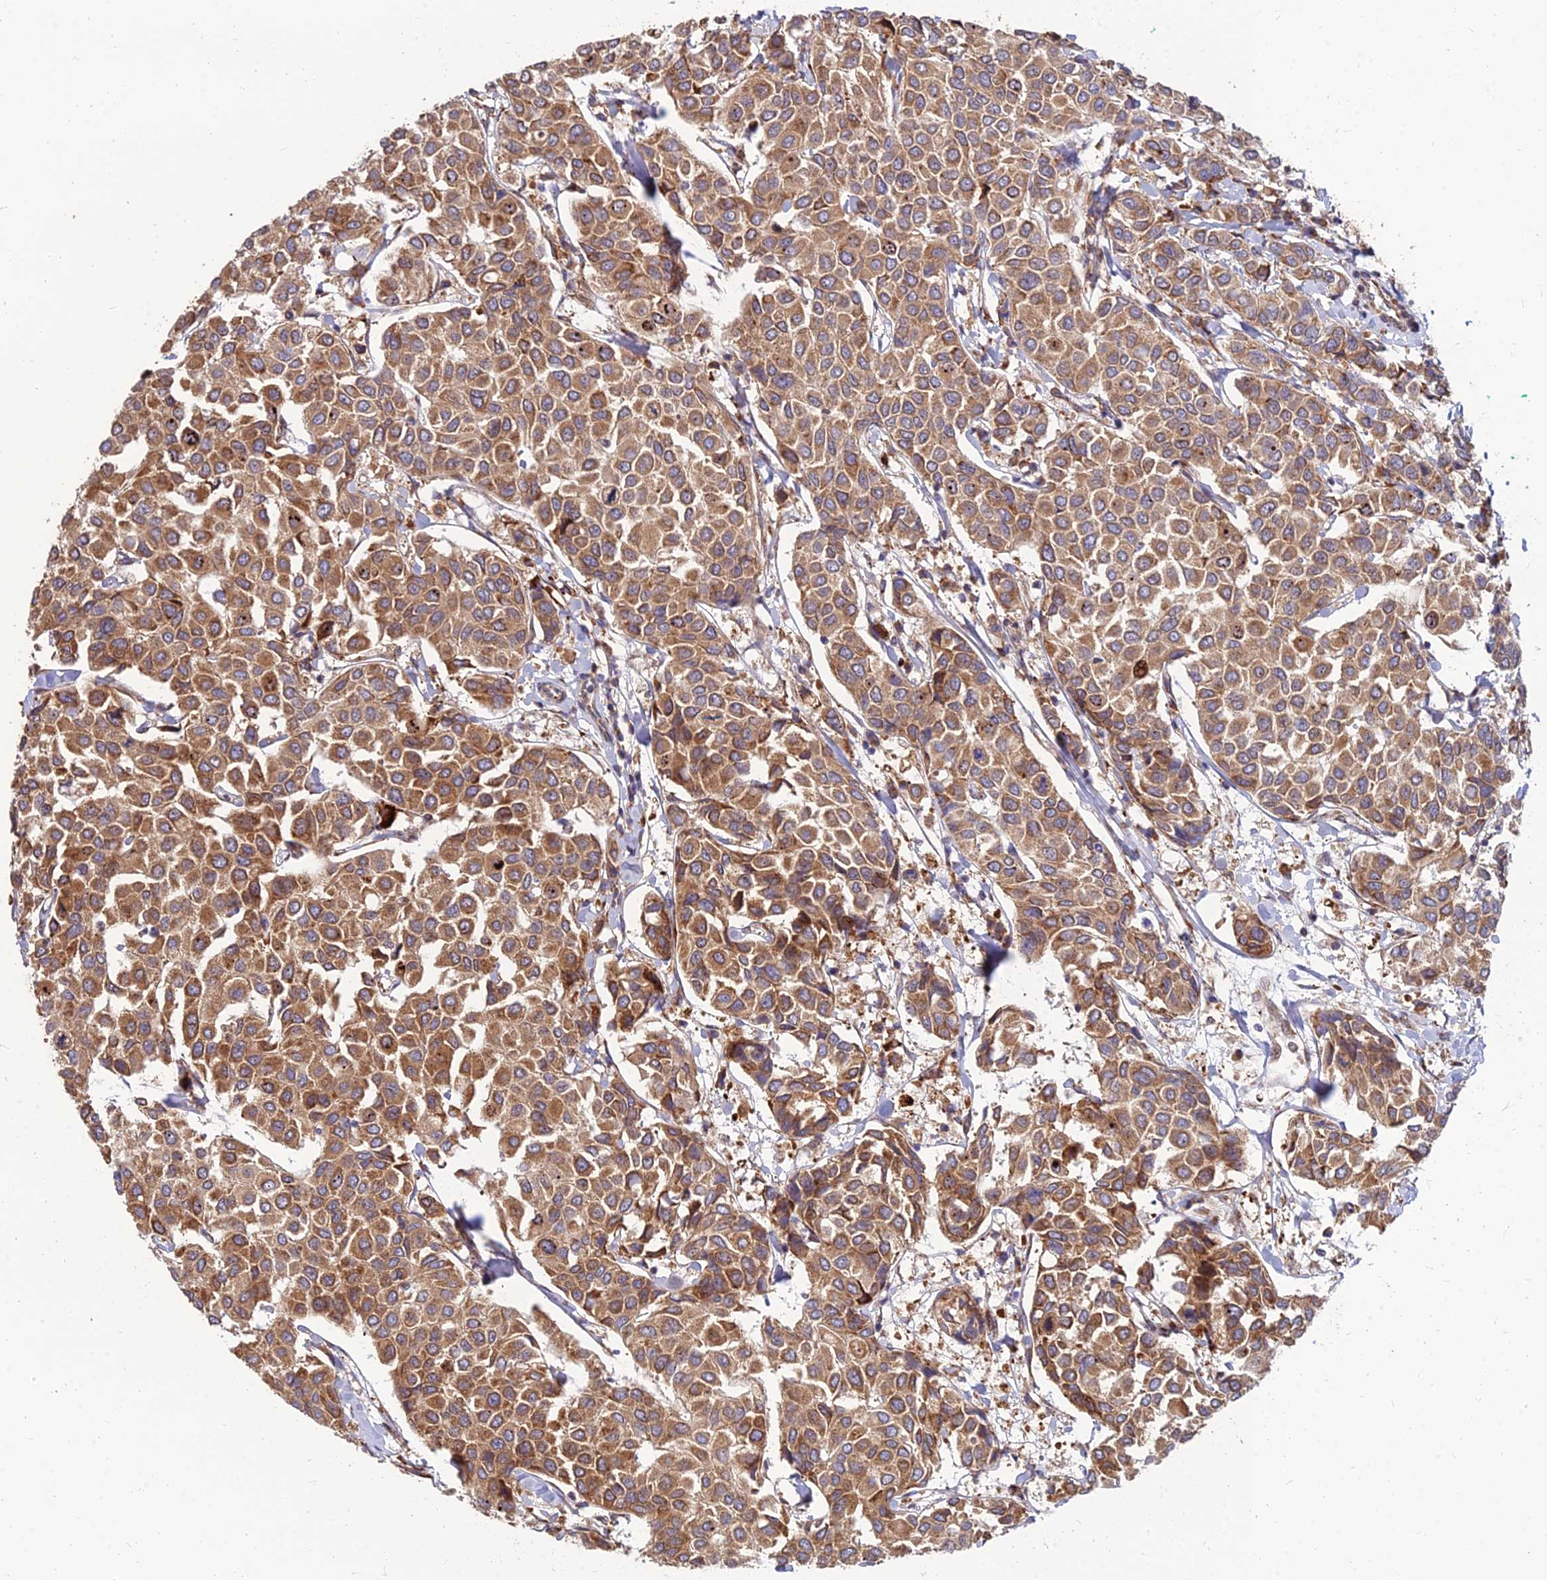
{"staining": {"intensity": "strong", "quantity": ">75%", "location": "cytoplasmic/membranous"}, "tissue": "breast cancer", "cell_type": "Tumor cells", "image_type": "cancer", "snomed": [{"axis": "morphology", "description": "Duct carcinoma"}, {"axis": "topography", "description": "Breast"}], "caption": "This micrograph shows intraductal carcinoma (breast) stained with IHC to label a protein in brown. The cytoplasmic/membranous of tumor cells show strong positivity for the protein. Nuclei are counter-stained blue.", "gene": "CCT6B", "patient": {"sex": "female", "age": 55}}